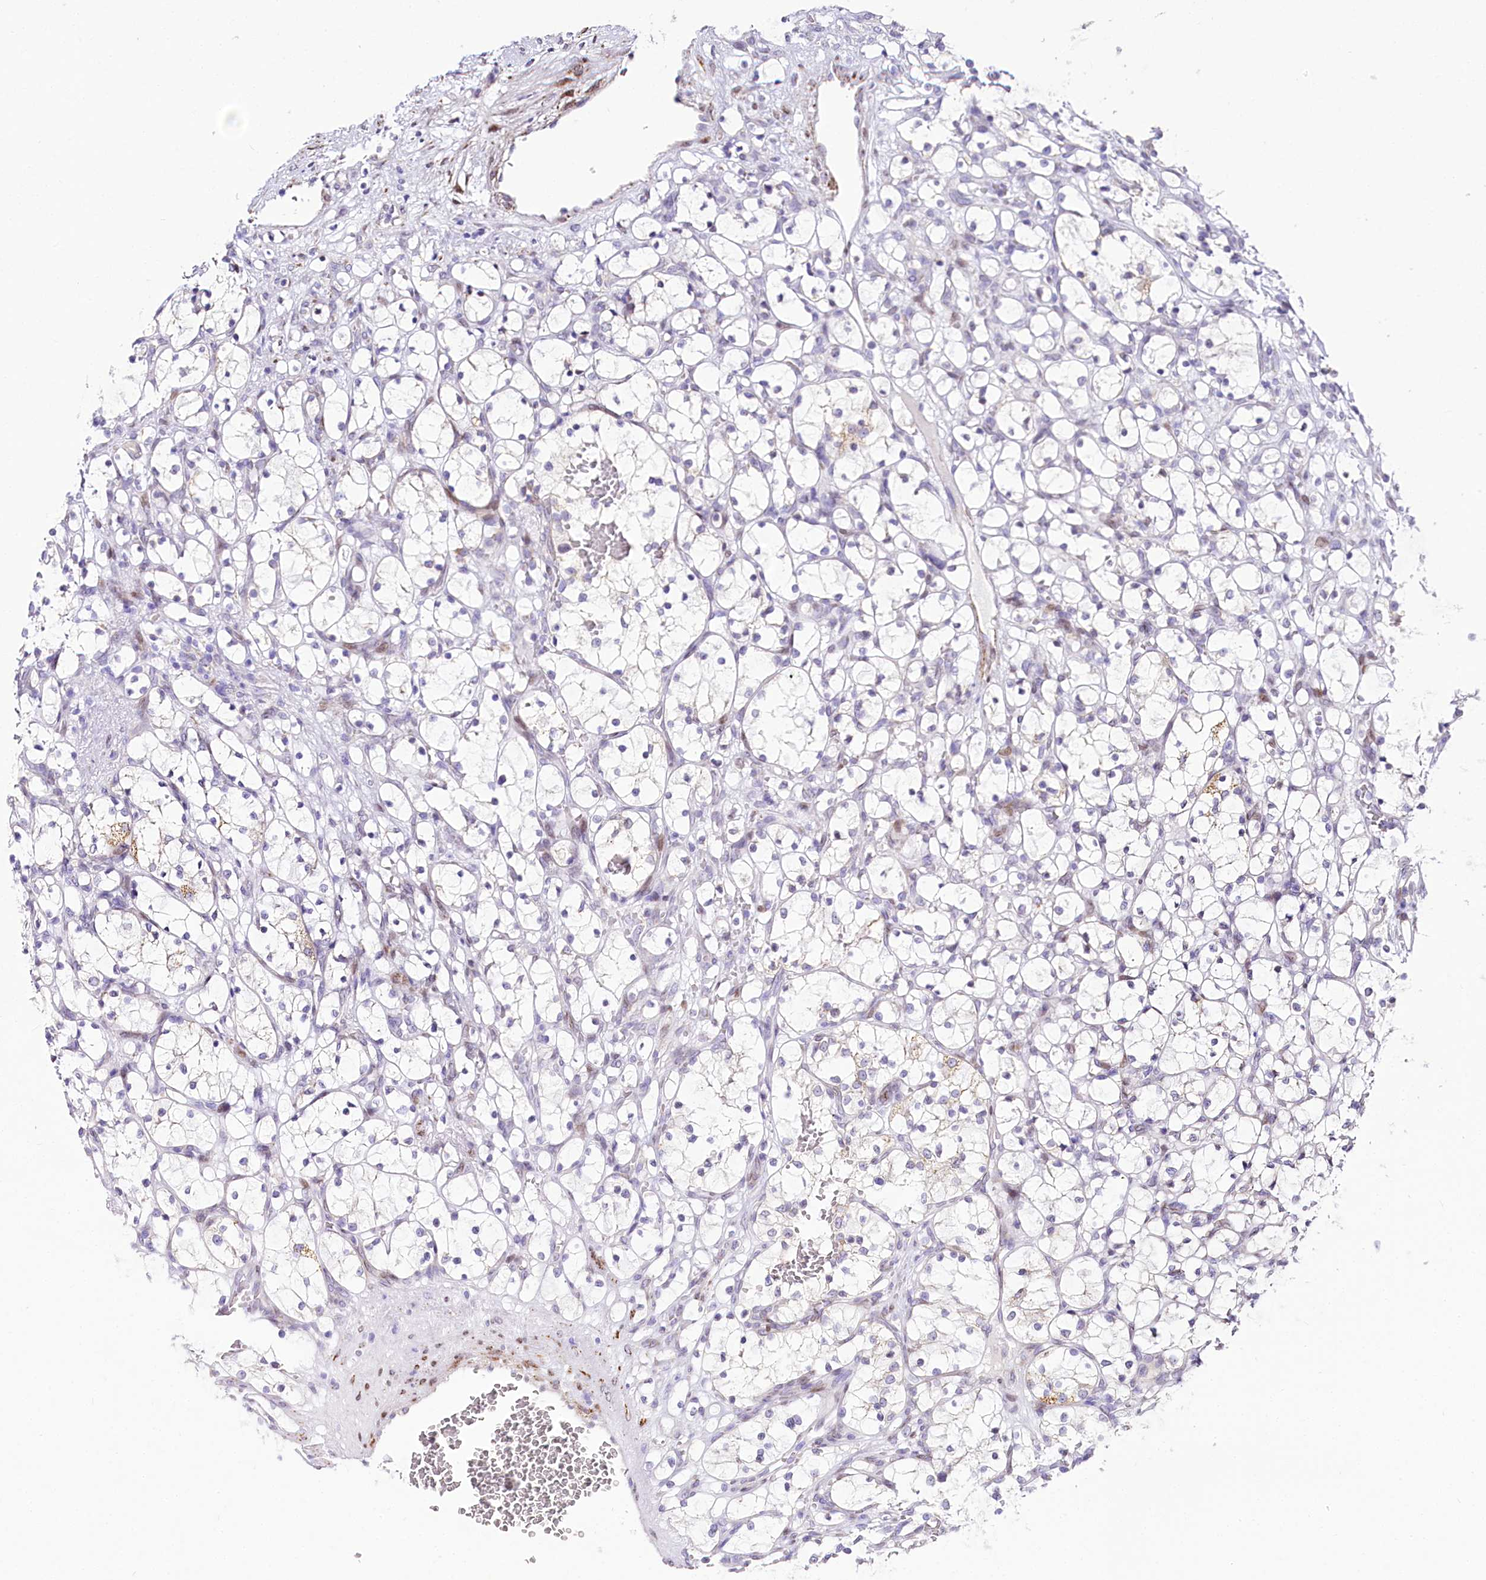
{"staining": {"intensity": "negative", "quantity": "none", "location": "none"}, "tissue": "renal cancer", "cell_type": "Tumor cells", "image_type": "cancer", "snomed": [{"axis": "morphology", "description": "Adenocarcinoma, NOS"}, {"axis": "topography", "description": "Kidney"}], "caption": "This is an immunohistochemistry (IHC) histopathology image of adenocarcinoma (renal). There is no expression in tumor cells.", "gene": "PPIP5K2", "patient": {"sex": "female", "age": 69}}